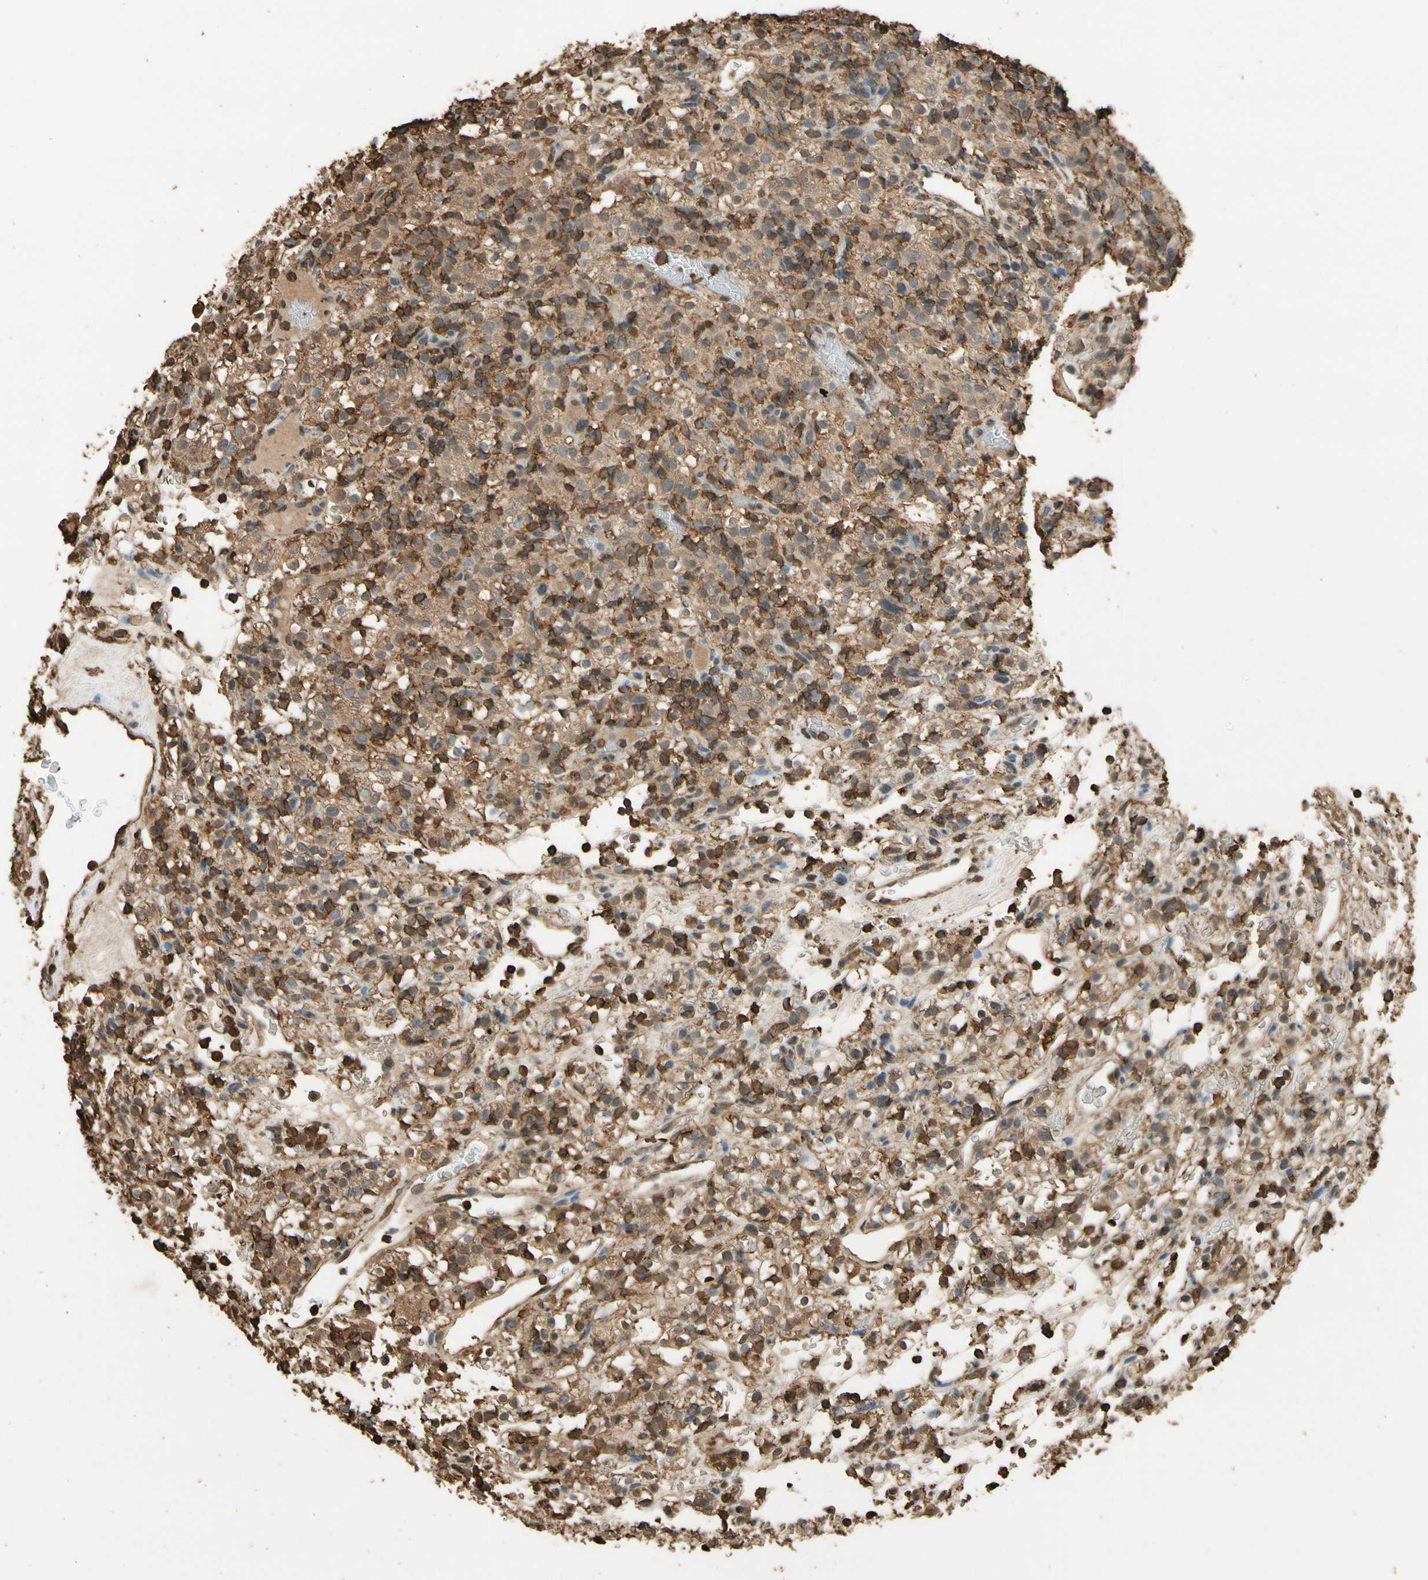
{"staining": {"intensity": "moderate", "quantity": ">75%", "location": "cytoplasmic/membranous"}, "tissue": "renal cancer", "cell_type": "Tumor cells", "image_type": "cancer", "snomed": [{"axis": "morphology", "description": "Normal tissue, NOS"}, {"axis": "morphology", "description": "Adenocarcinoma, NOS"}, {"axis": "topography", "description": "Kidney"}], "caption": "IHC (DAB (3,3'-diaminobenzidine)) staining of human adenocarcinoma (renal) demonstrates moderate cytoplasmic/membranous protein expression in about >75% of tumor cells.", "gene": "TNFSF13B", "patient": {"sex": "female", "age": 72}}